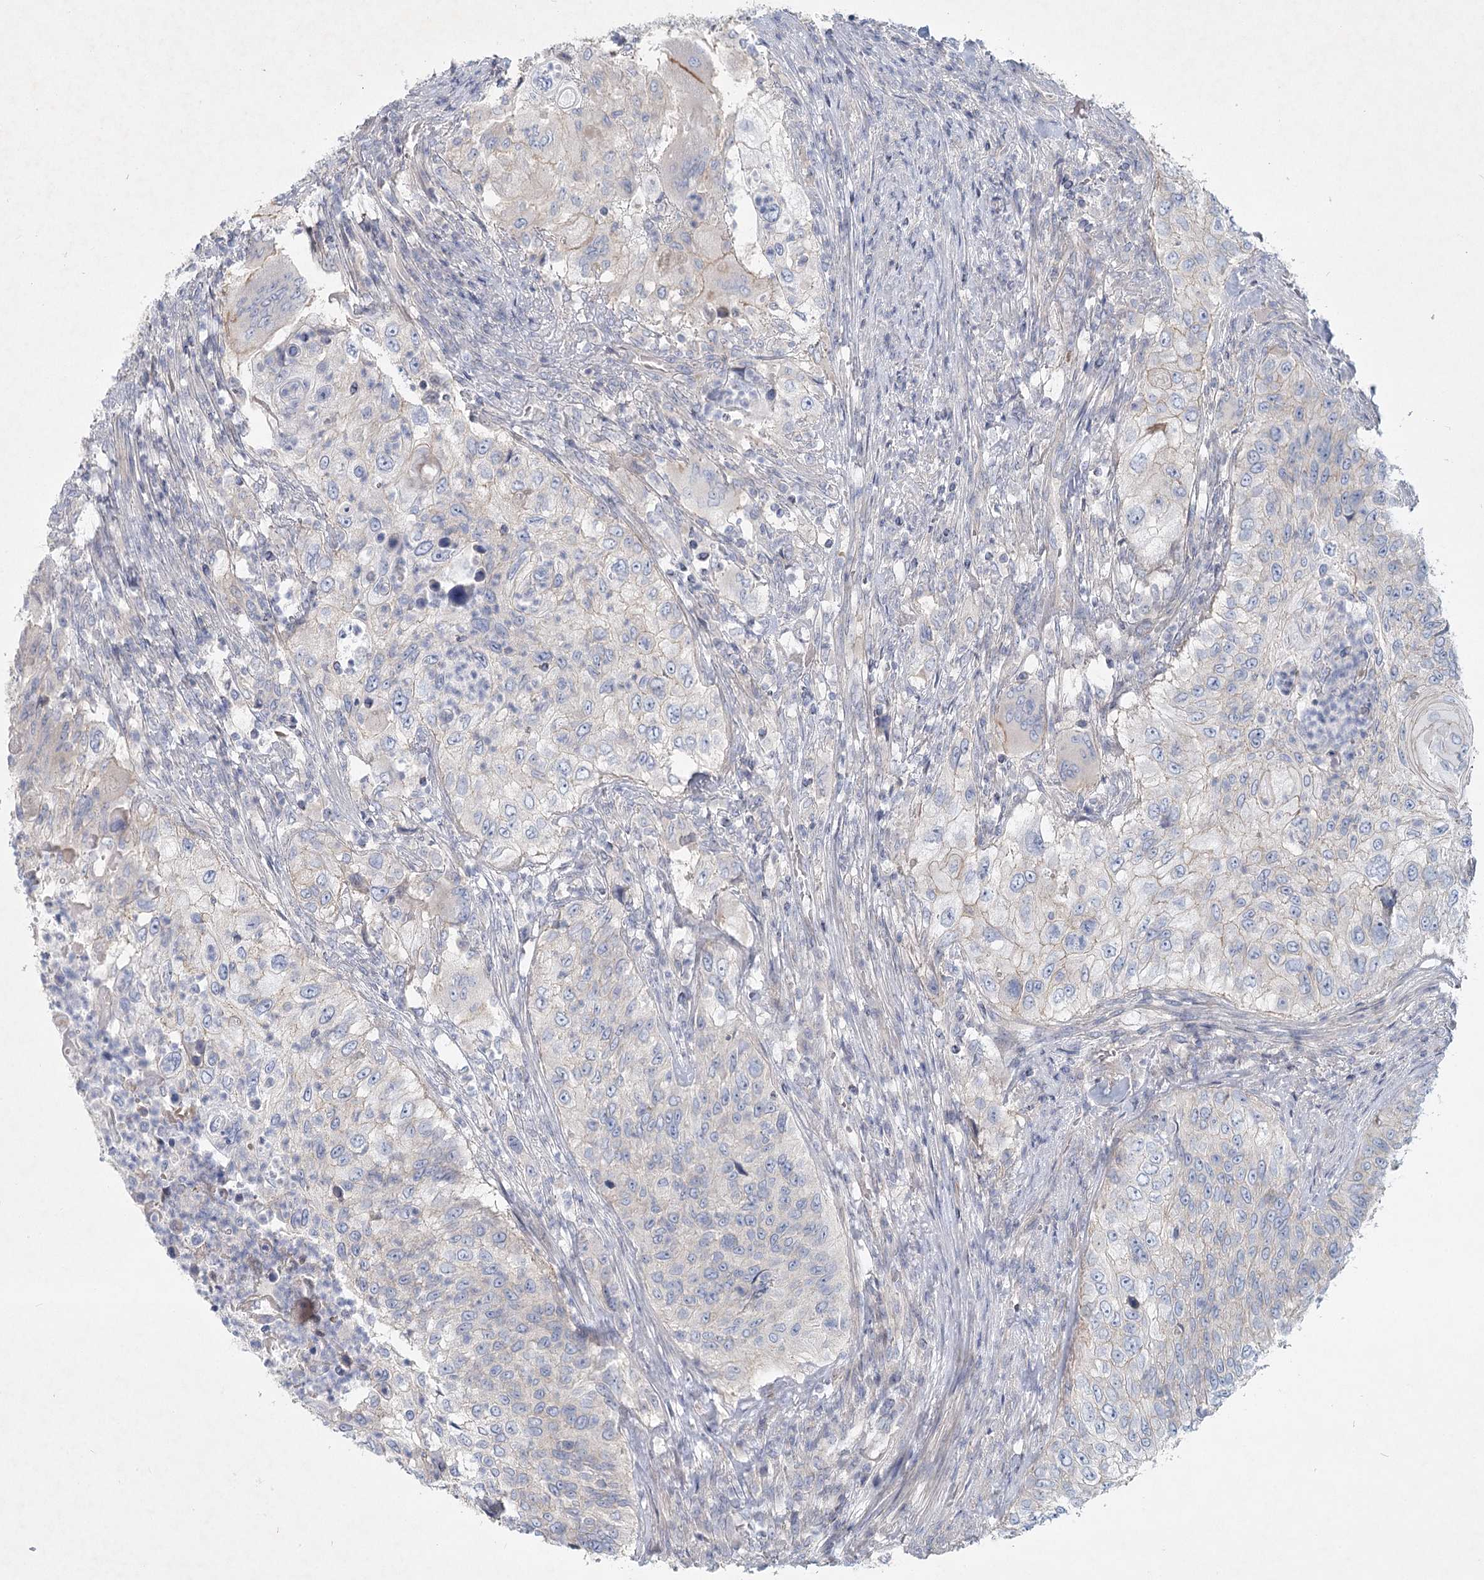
{"staining": {"intensity": "negative", "quantity": "none", "location": "none"}, "tissue": "urothelial cancer", "cell_type": "Tumor cells", "image_type": "cancer", "snomed": [{"axis": "morphology", "description": "Urothelial carcinoma, High grade"}, {"axis": "topography", "description": "Urinary bladder"}], "caption": "This is an IHC micrograph of urothelial cancer. There is no staining in tumor cells.", "gene": "DNMBP", "patient": {"sex": "female", "age": 60}}